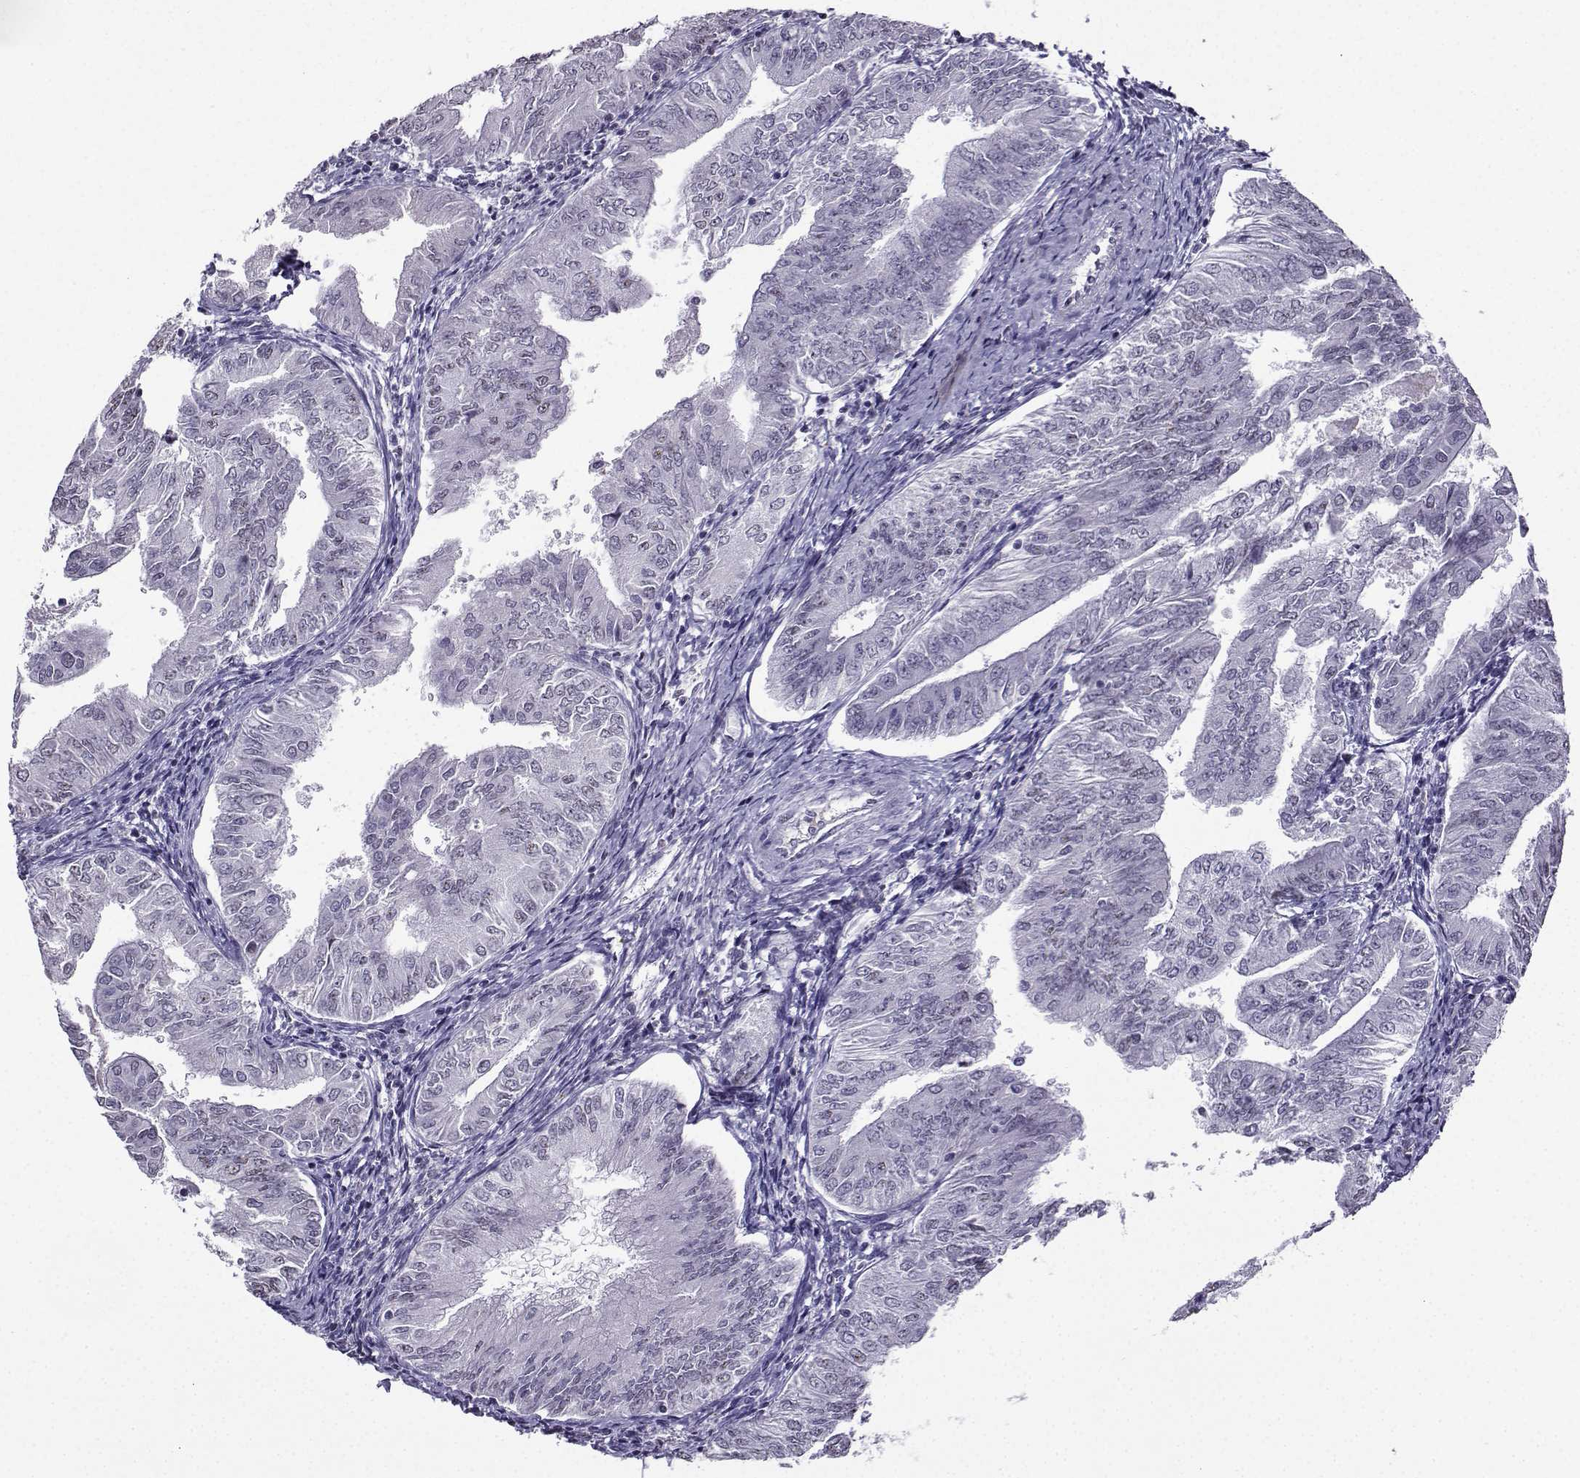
{"staining": {"intensity": "negative", "quantity": "none", "location": "none"}, "tissue": "endometrial cancer", "cell_type": "Tumor cells", "image_type": "cancer", "snomed": [{"axis": "morphology", "description": "Adenocarcinoma, NOS"}, {"axis": "topography", "description": "Endometrium"}], "caption": "Endometrial cancer (adenocarcinoma) was stained to show a protein in brown. There is no significant expression in tumor cells. Brightfield microscopy of immunohistochemistry (IHC) stained with DAB (3,3'-diaminobenzidine) (brown) and hematoxylin (blue), captured at high magnification.", "gene": "LRFN2", "patient": {"sex": "female", "age": 53}}